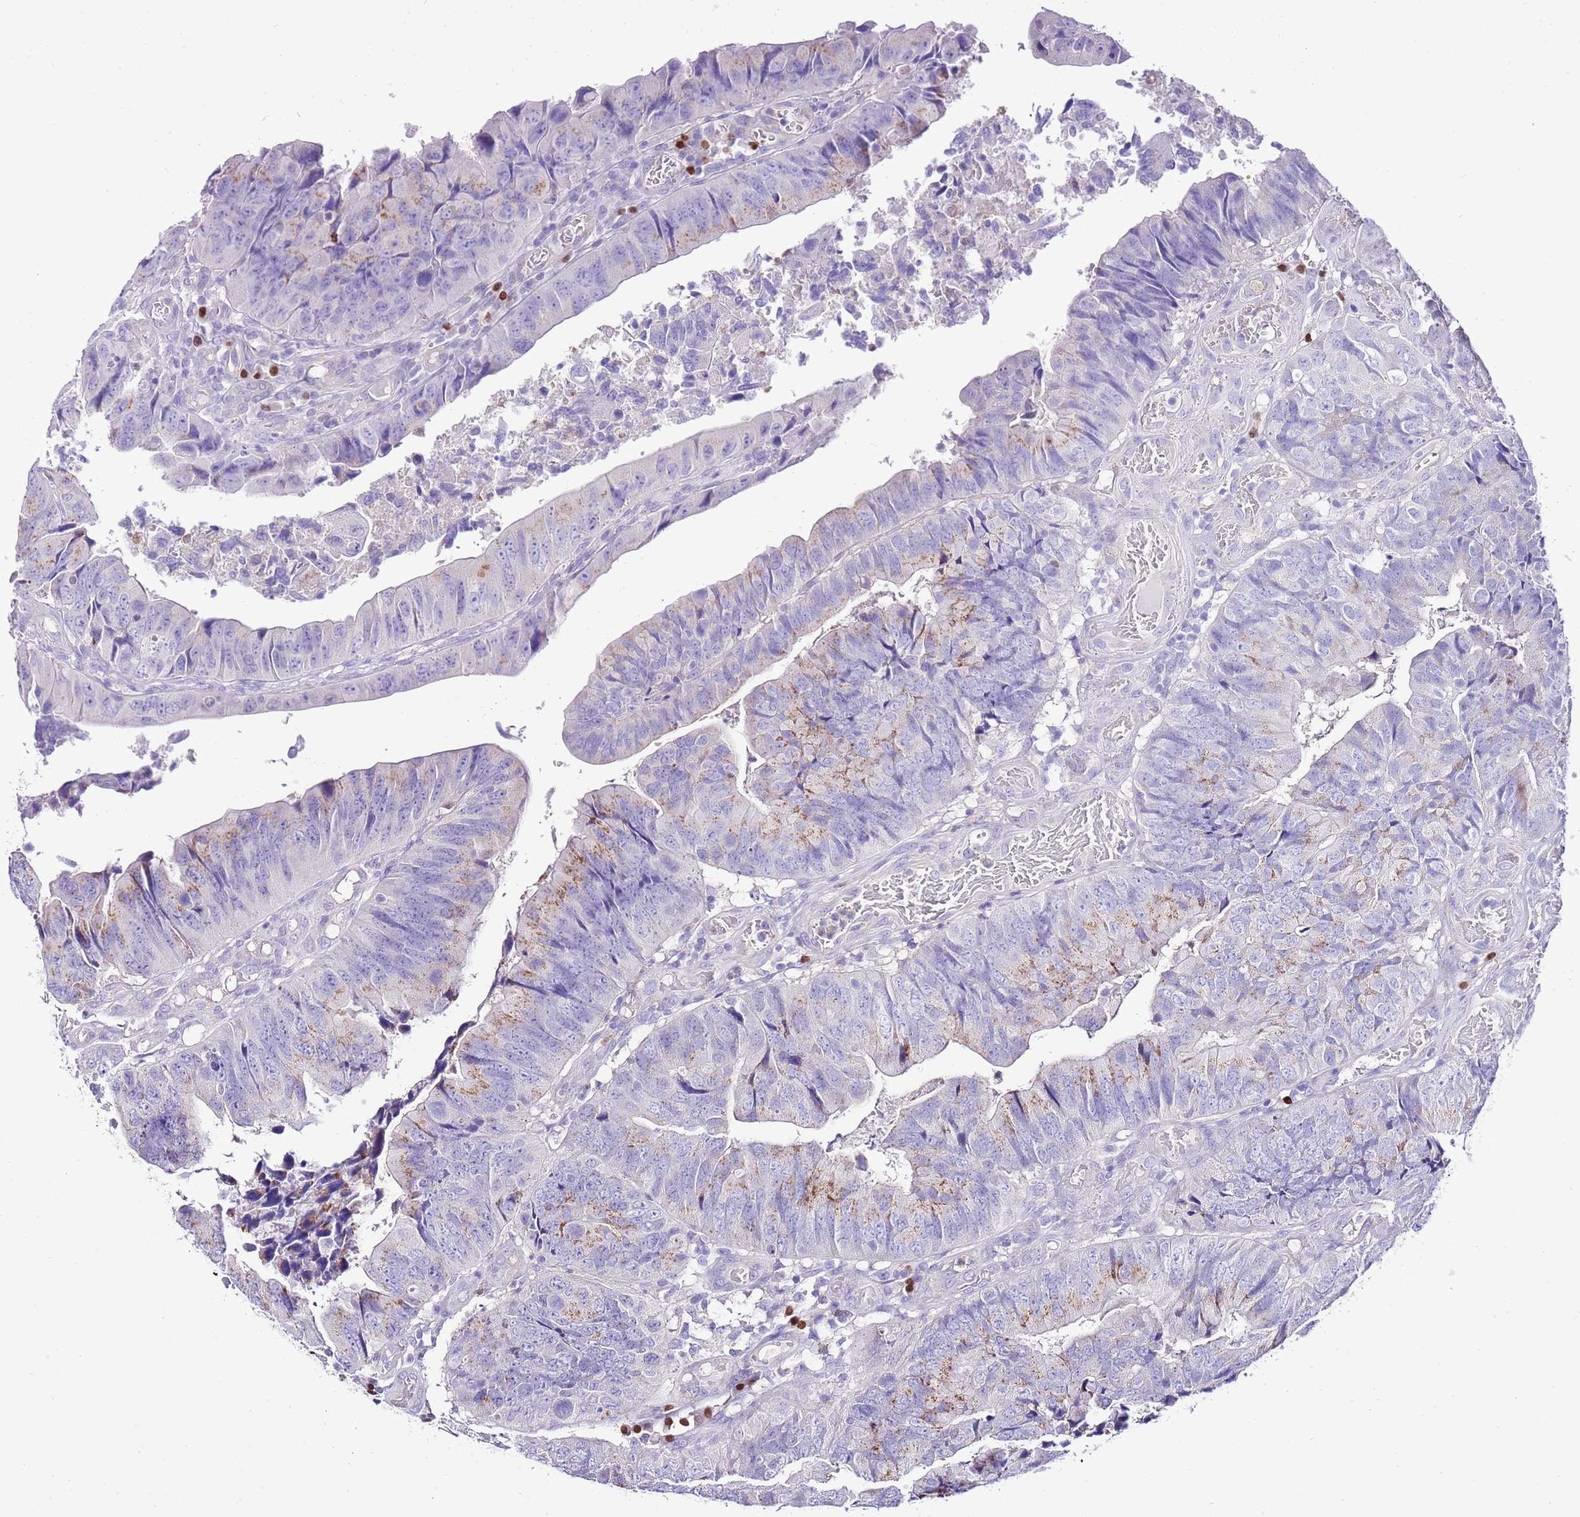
{"staining": {"intensity": "weak", "quantity": "<25%", "location": "cytoplasmic/membranous"}, "tissue": "colorectal cancer", "cell_type": "Tumor cells", "image_type": "cancer", "snomed": [{"axis": "morphology", "description": "Adenocarcinoma, NOS"}, {"axis": "topography", "description": "Colon"}], "caption": "A histopathology image of colorectal adenocarcinoma stained for a protein exhibits no brown staining in tumor cells.", "gene": "BHLHA15", "patient": {"sex": "female", "age": 67}}